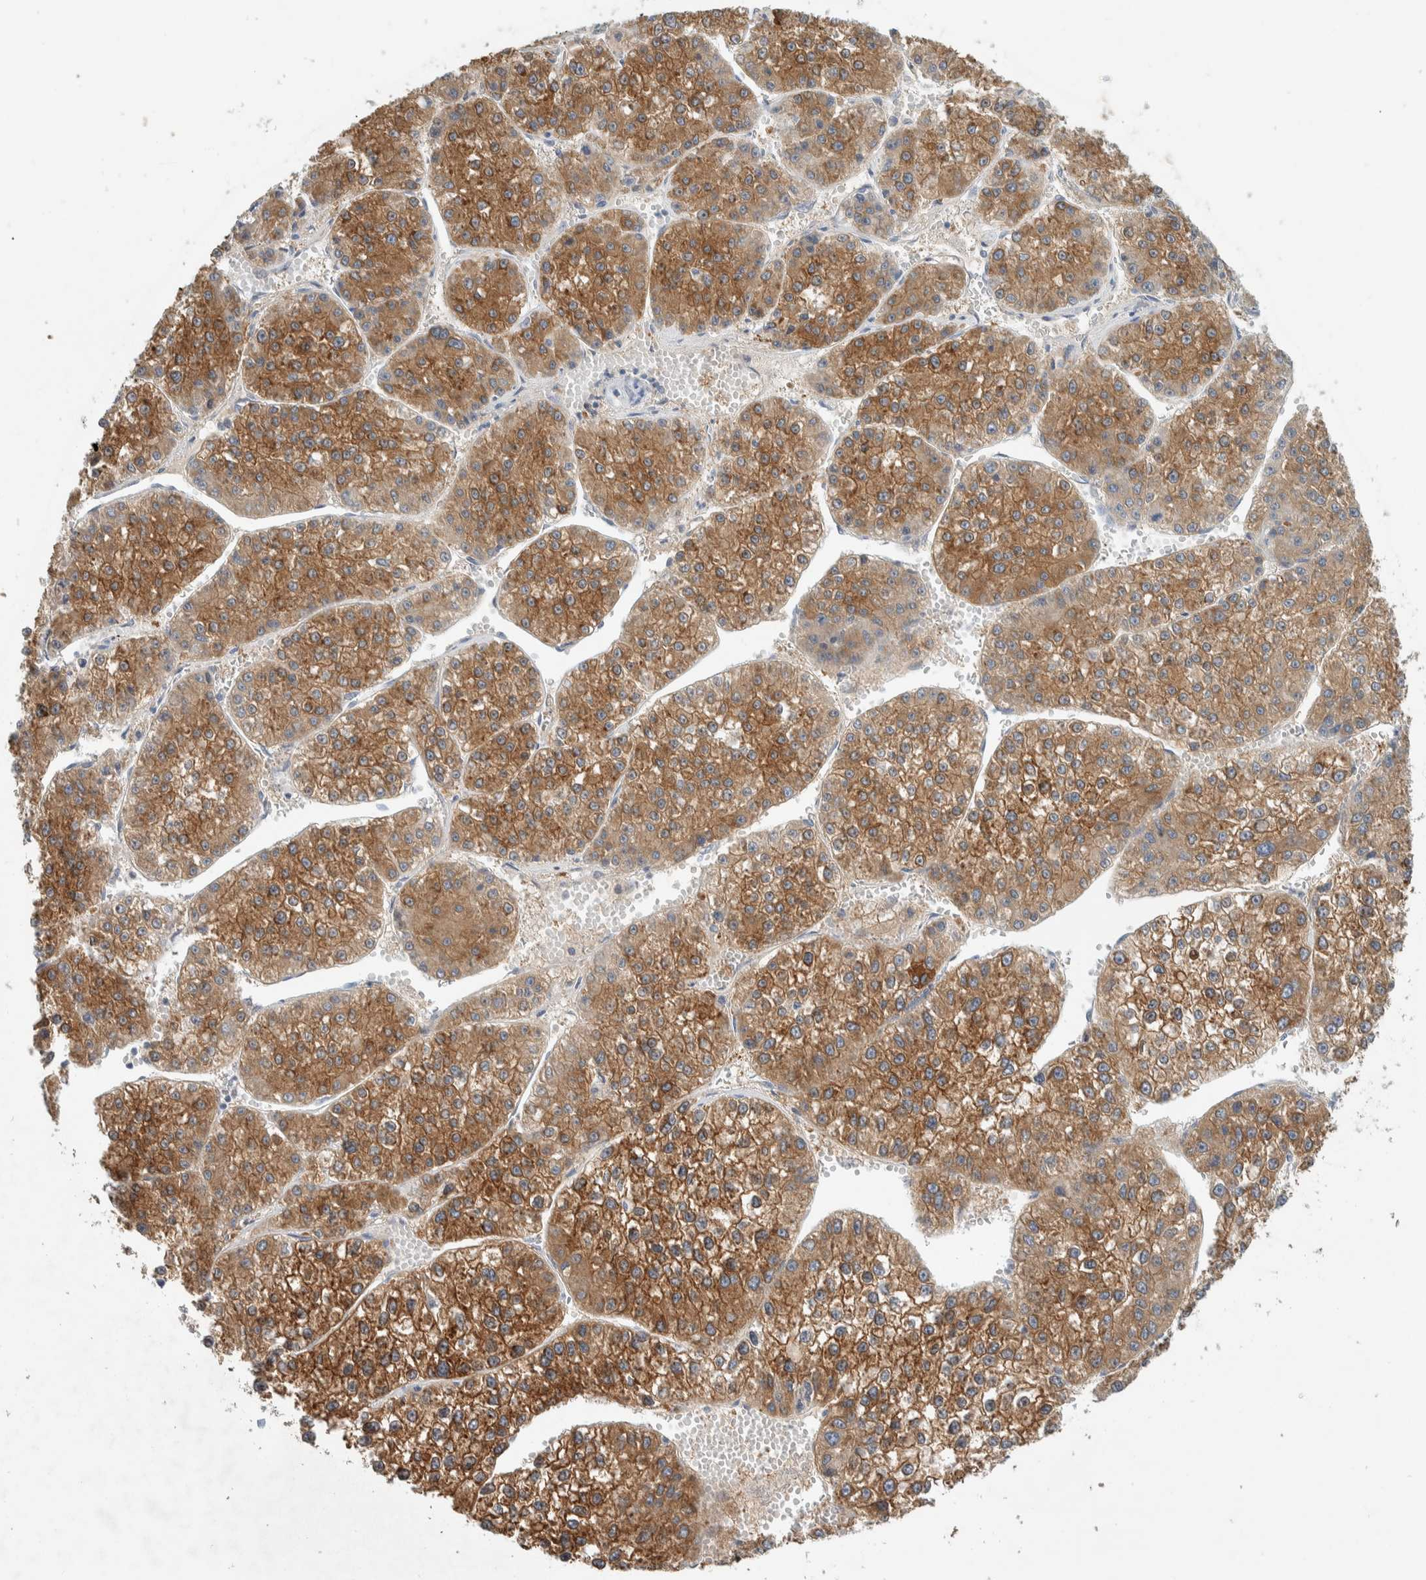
{"staining": {"intensity": "moderate", "quantity": ">75%", "location": "cytoplasmic/membranous"}, "tissue": "liver cancer", "cell_type": "Tumor cells", "image_type": "cancer", "snomed": [{"axis": "morphology", "description": "Carcinoma, Hepatocellular, NOS"}, {"axis": "topography", "description": "Liver"}], "caption": "Immunohistochemical staining of liver cancer (hepatocellular carcinoma) shows moderate cytoplasmic/membranous protein expression in approximately >75% of tumor cells. Using DAB (brown) and hematoxylin (blue) stains, captured at high magnification using brightfield microscopy.", "gene": "DEPTOR", "patient": {"sex": "female", "age": 73}}